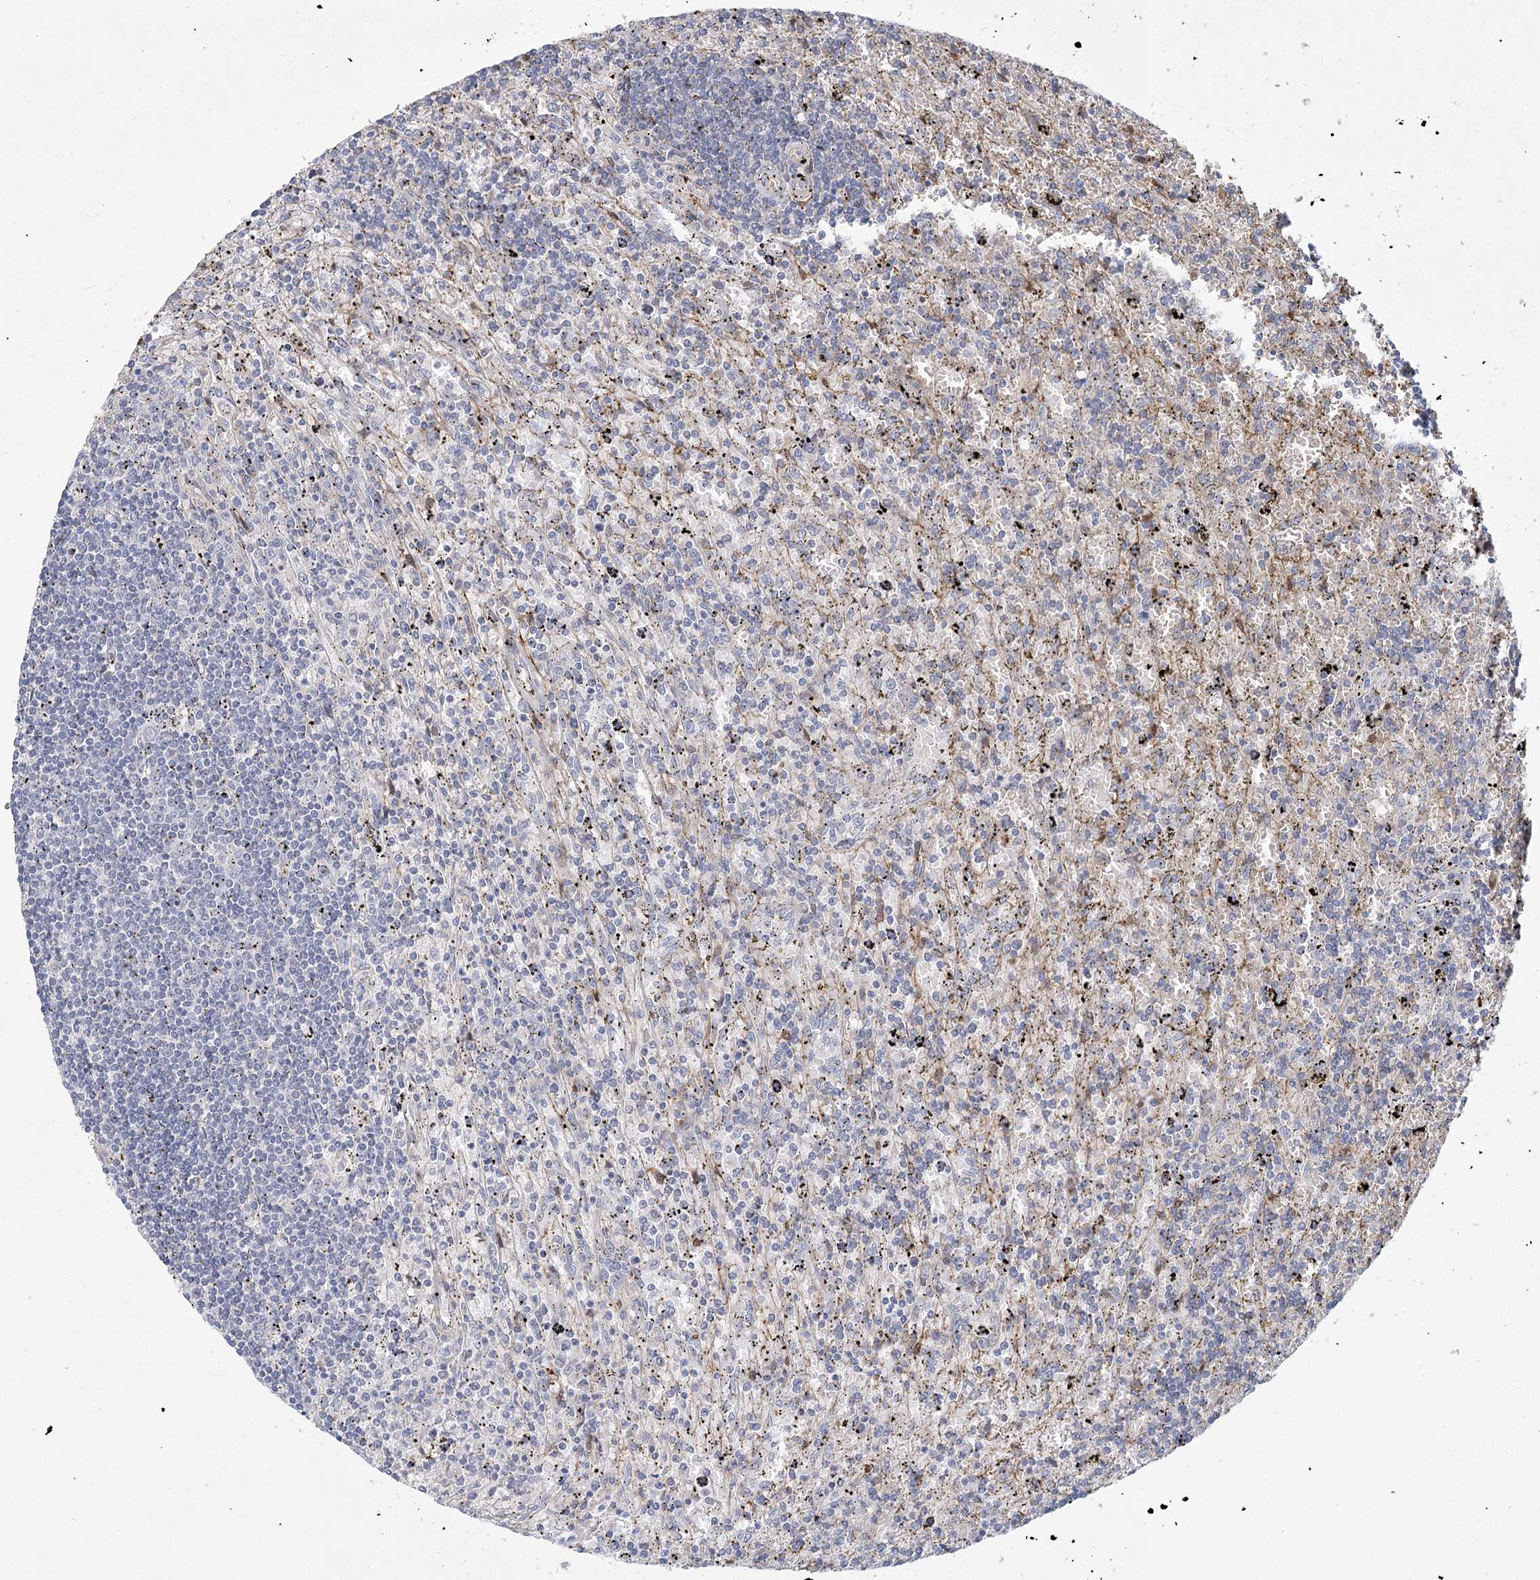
{"staining": {"intensity": "negative", "quantity": "none", "location": "none"}, "tissue": "lymphoma", "cell_type": "Tumor cells", "image_type": "cancer", "snomed": [{"axis": "morphology", "description": "Malignant lymphoma, non-Hodgkin's type, Low grade"}, {"axis": "topography", "description": "Spleen"}], "caption": "The micrograph displays no staining of tumor cells in lymphoma.", "gene": "CNTLN", "patient": {"sex": "male", "age": 76}}